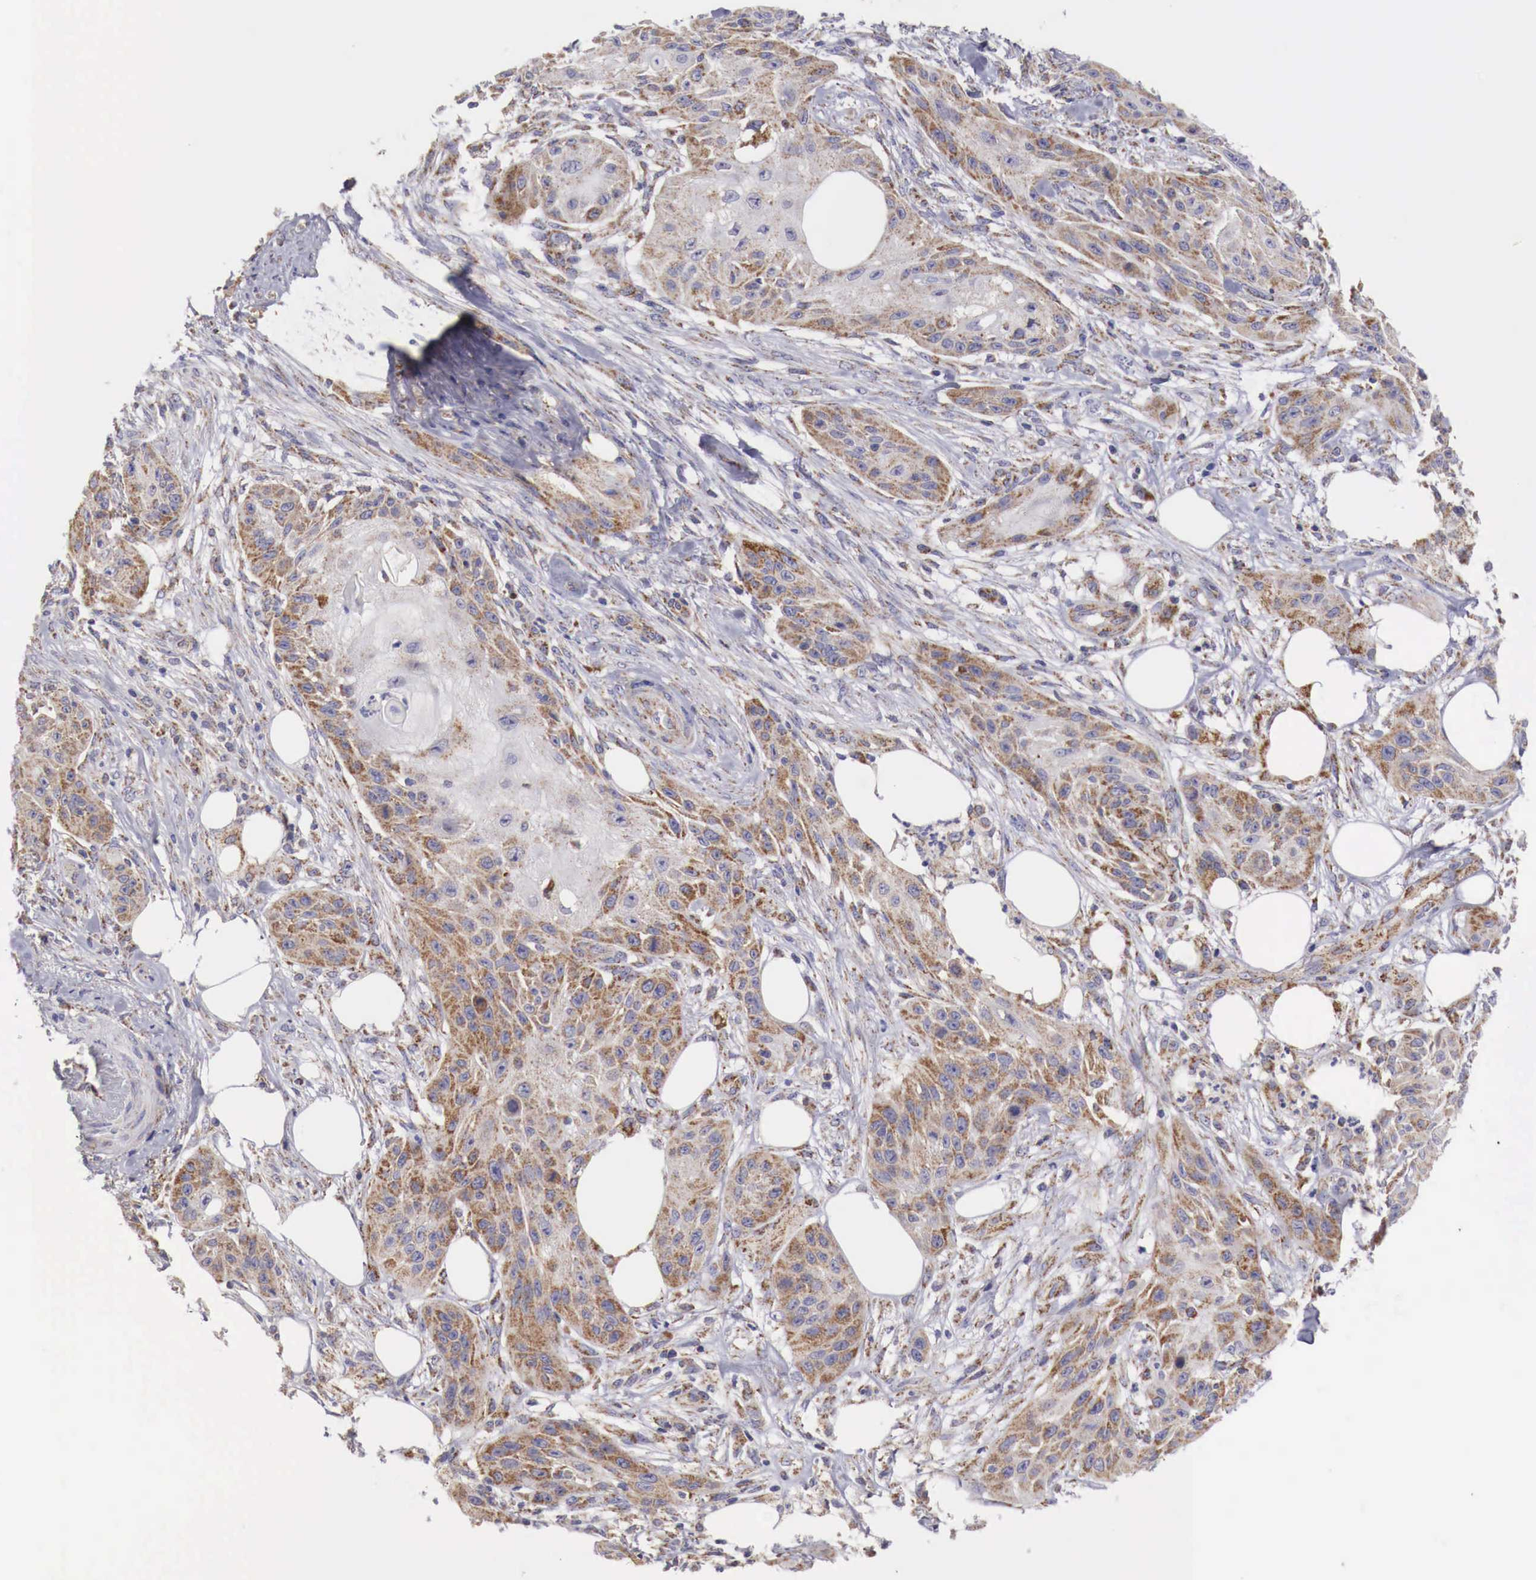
{"staining": {"intensity": "moderate", "quantity": "25%-75%", "location": "cytoplasmic/membranous"}, "tissue": "skin cancer", "cell_type": "Tumor cells", "image_type": "cancer", "snomed": [{"axis": "morphology", "description": "Squamous cell carcinoma, NOS"}, {"axis": "topography", "description": "Skin"}], "caption": "About 25%-75% of tumor cells in skin cancer demonstrate moderate cytoplasmic/membranous protein staining as visualized by brown immunohistochemical staining.", "gene": "XPNPEP3", "patient": {"sex": "female", "age": 88}}